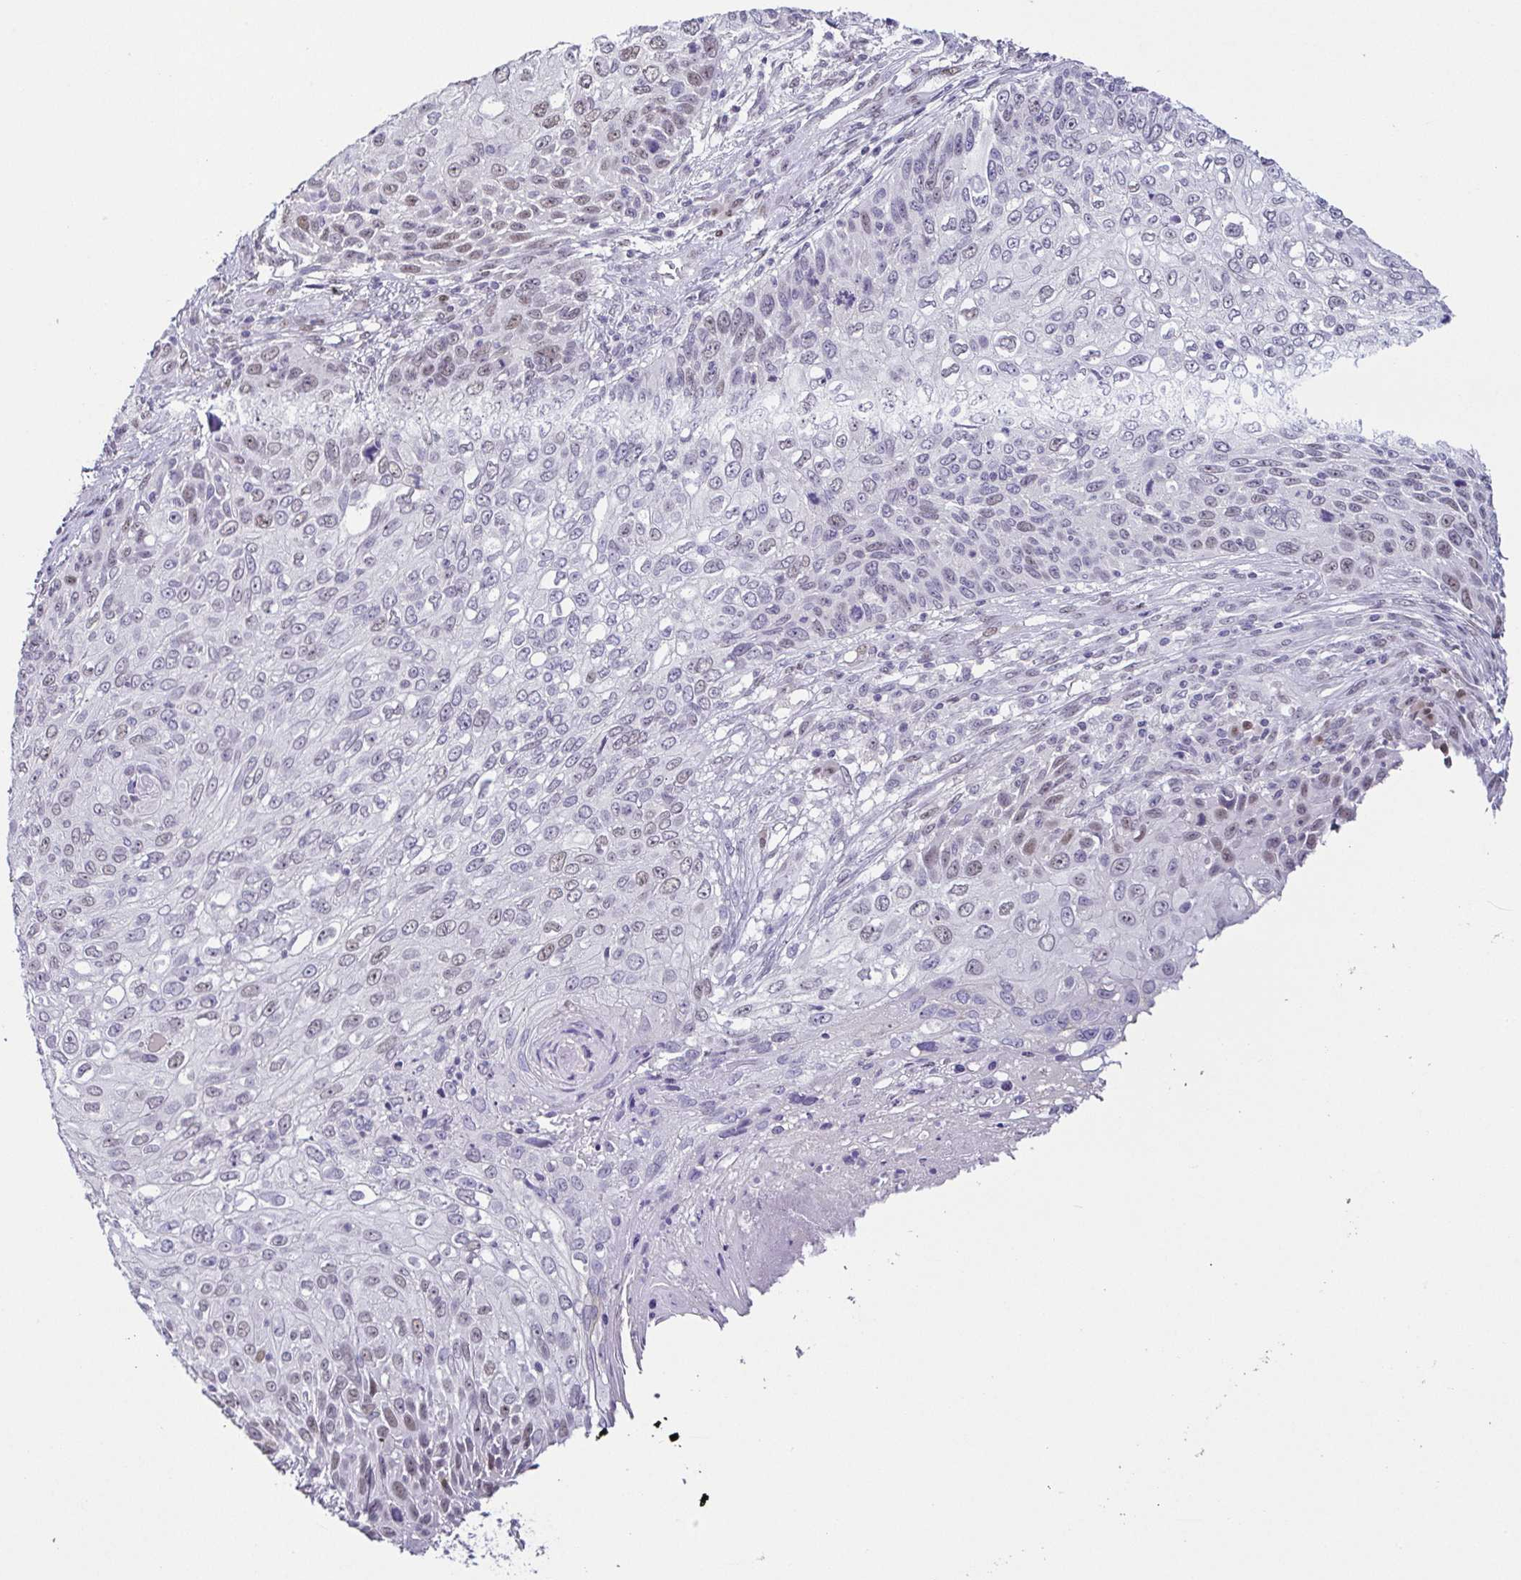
{"staining": {"intensity": "moderate", "quantity": "25%-75%", "location": "nuclear"}, "tissue": "skin cancer", "cell_type": "Tumor cells", "image_type": "cancer", "snomed": [{"axis": "morphology", "description": "Squamous cell carcinoma, NOS"}, {"axis": "topography", "description": "Skin"}], "caption": "Protein staining reveals moderate nuclear staining in approximately 25%-75% of tumor cells in skin squamous cell carcinoma.", "gene": "TCF3", "patient": {"sex": "male", "age": 92}}